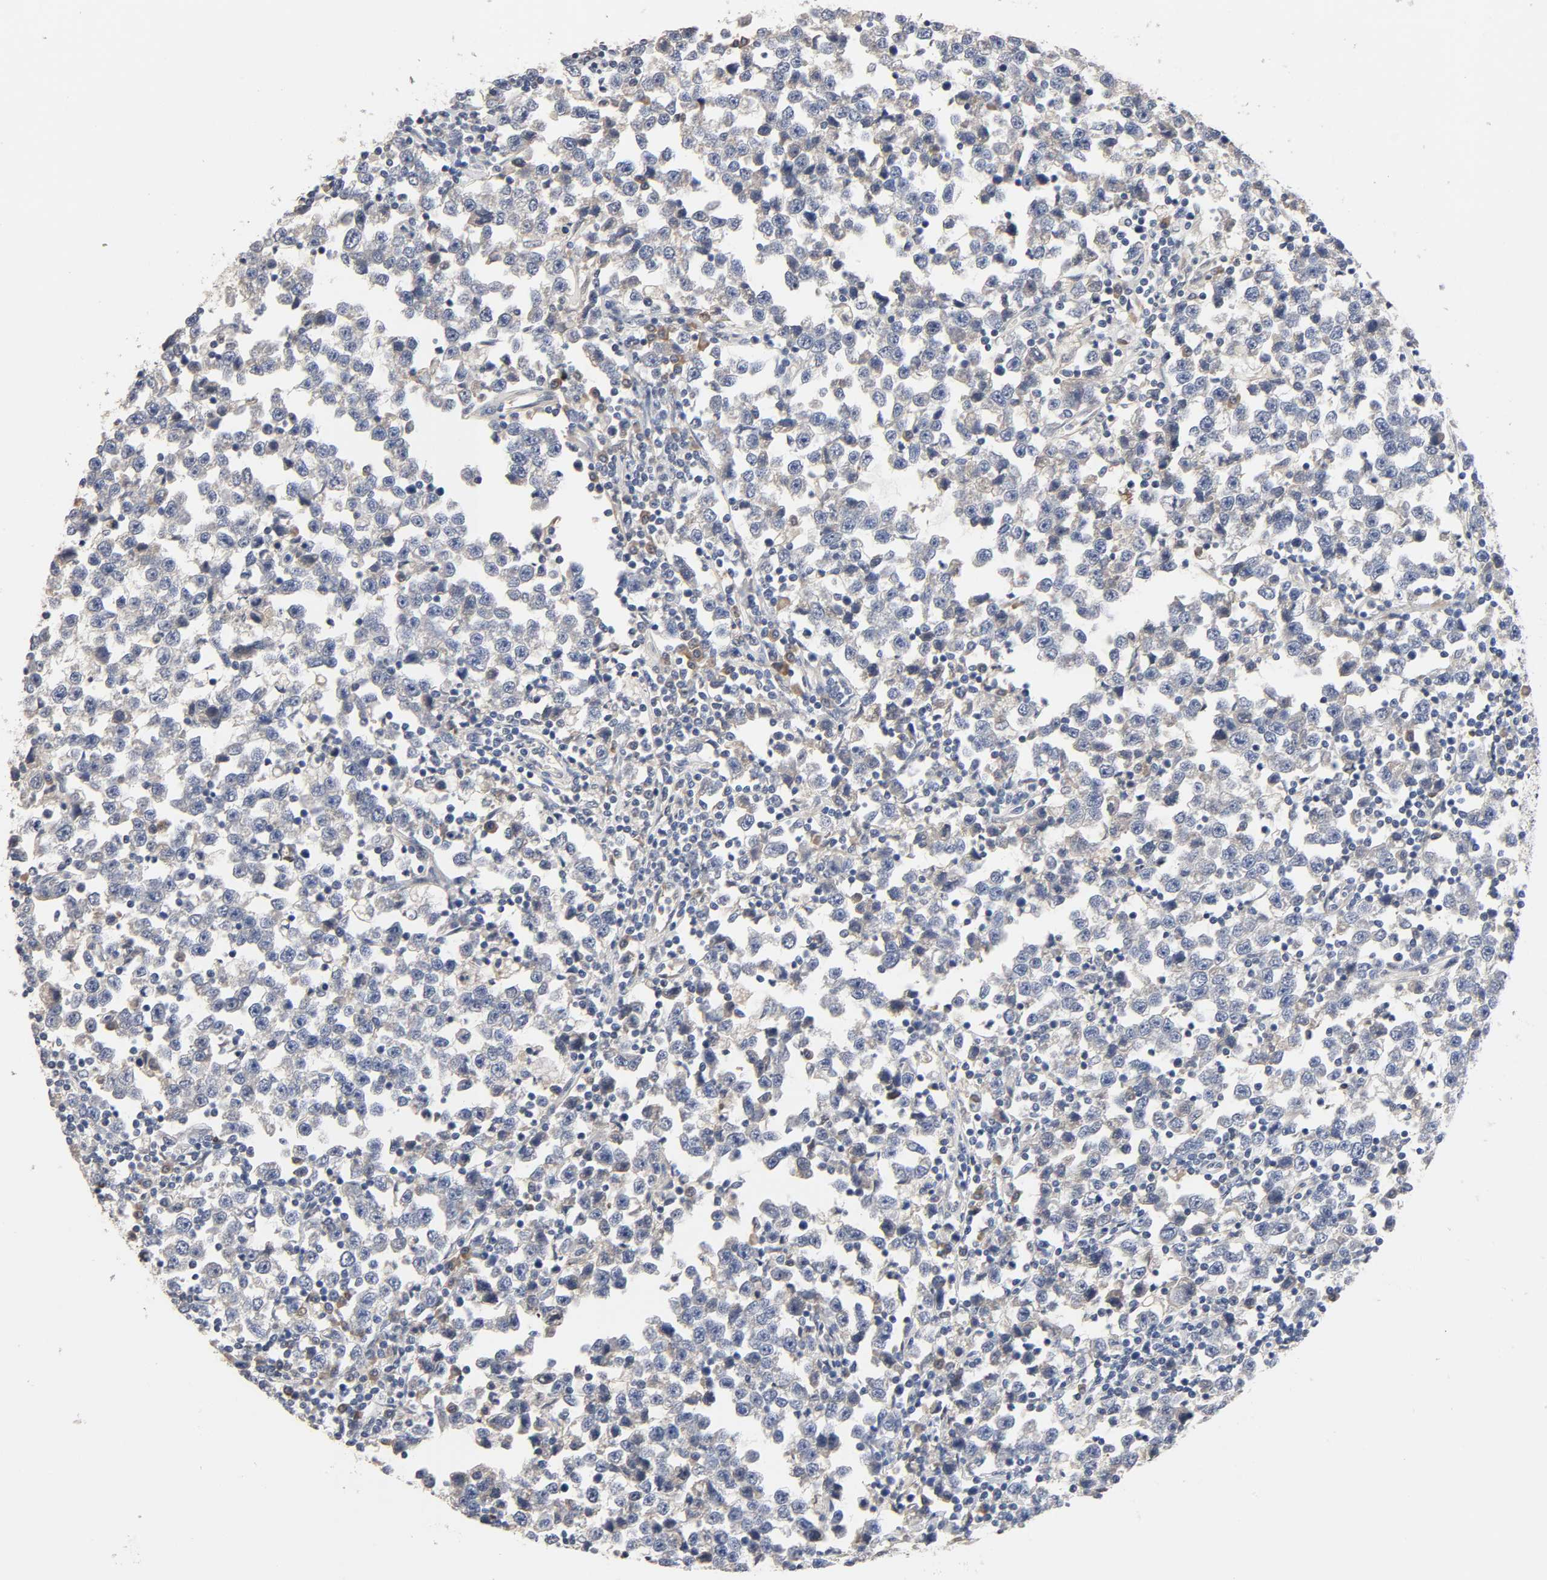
{"staining": {"intensity": "negative", "quantity": "none", "location": "none"}, "tissue": "testis cancer", "cell_type": "Tumor cells", "image_type": "cancer", "snomed": [{"axis": "morphology", "description": "Seminoma, NOS"}, {"axis": "topography", "description": "Testis"}], "caption": "Human testis cancer (seminoma) stained for a protein using immunohistochemistry demonstrates no staining in tumor cells.", "gene": "HDLBP", "patient": {"sex": "male", "age": 43}}